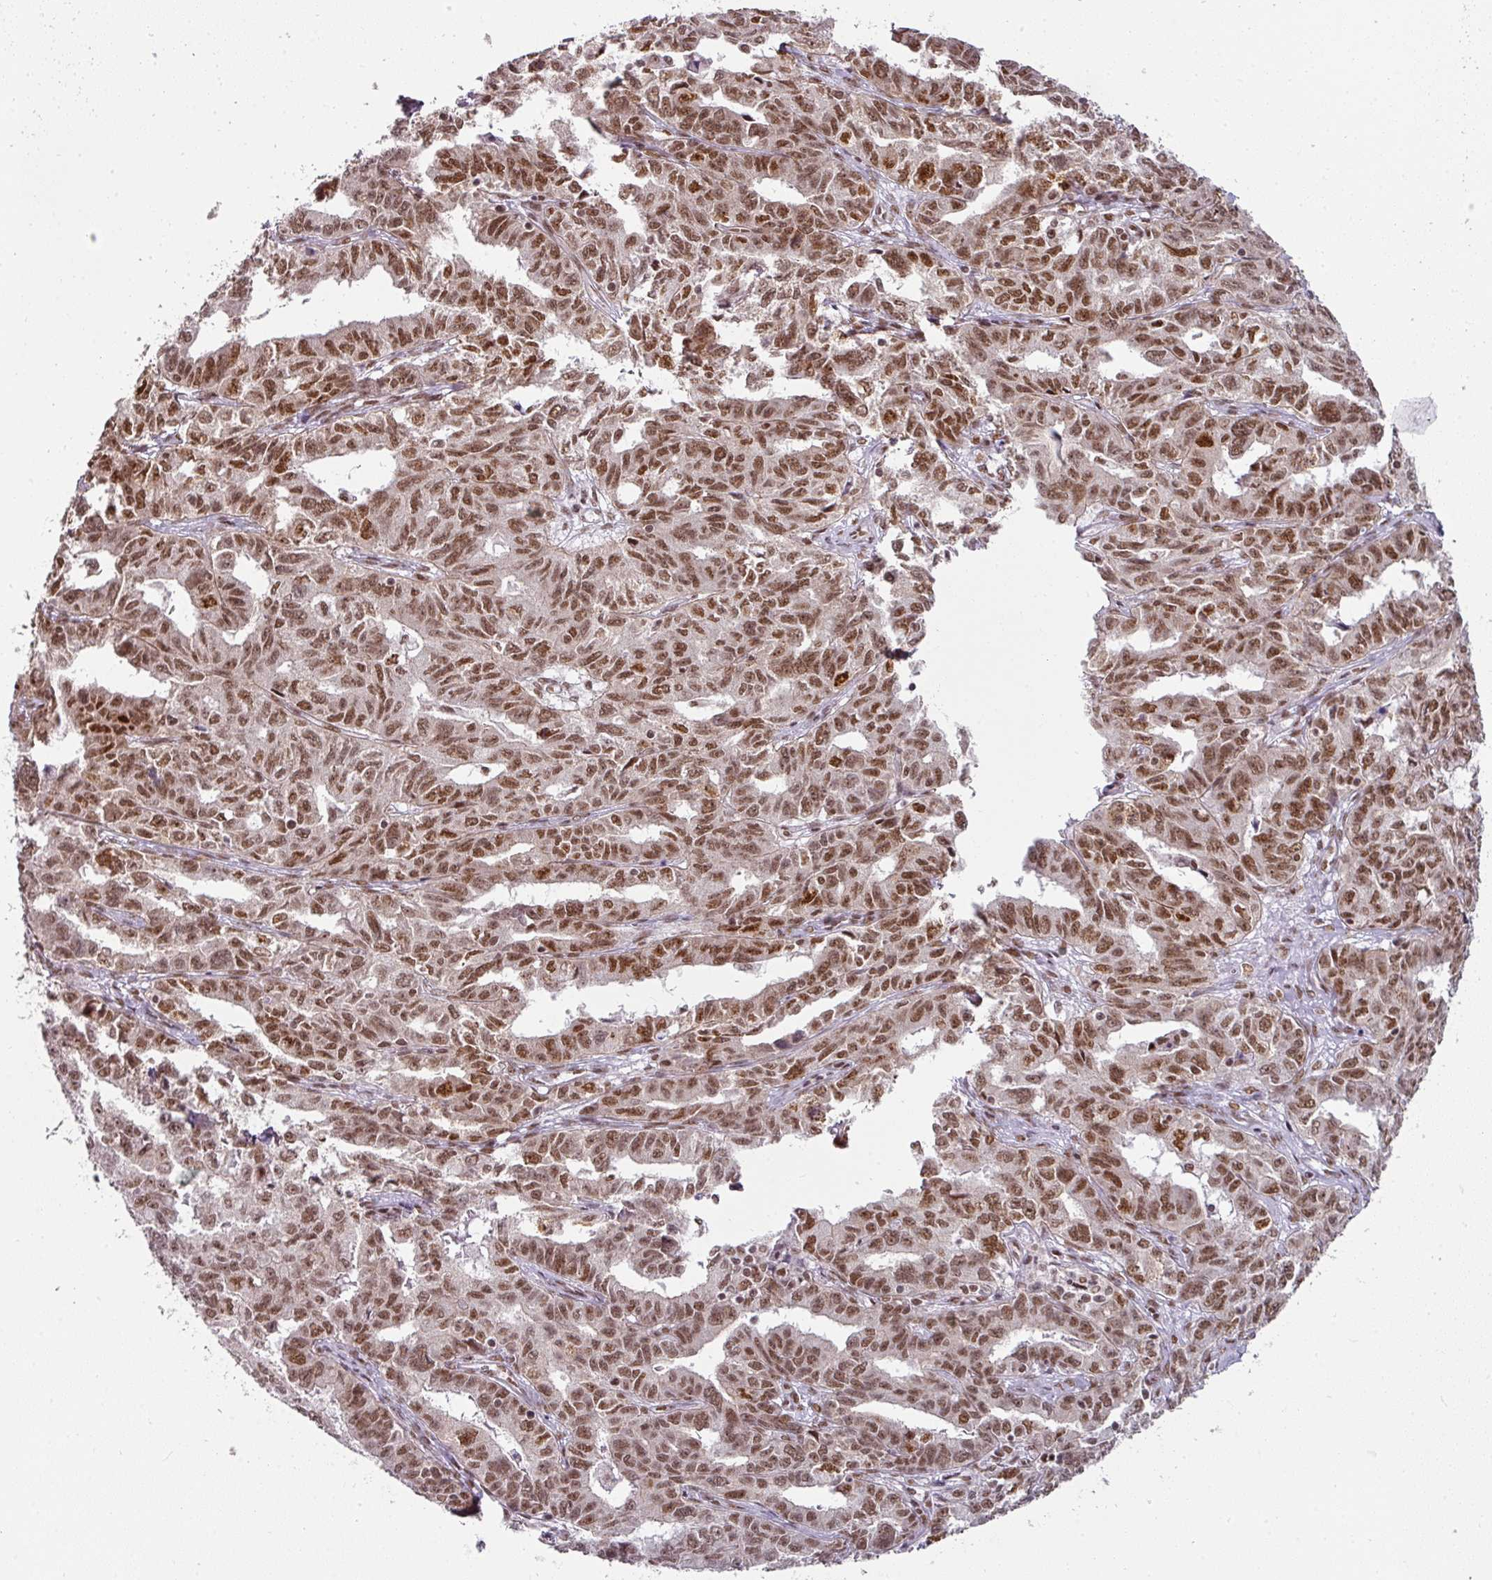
{"staining": {"intensity": "moderate", "quantity": ">75%", "location": "nuclear"}, "tissue": "ovarian cancer", "cell_type": "Tumor cells", "image_type": "cancer", "snomed": [{"axis": "morphology", "description": "Adenocarcinoma, NOS"}, {"axis": "morphology", "description": "Carcinoma, endometroid"}, {"axis": "topography", "description": "Ovary"}], "caption": "Moderate nuclear positivity is seen in approximately >75% of tumor cells in ovarian cancer (adenocarcinoma).", "gene": "NCOA5", "patient": {"sex": "female", "age": 72}}